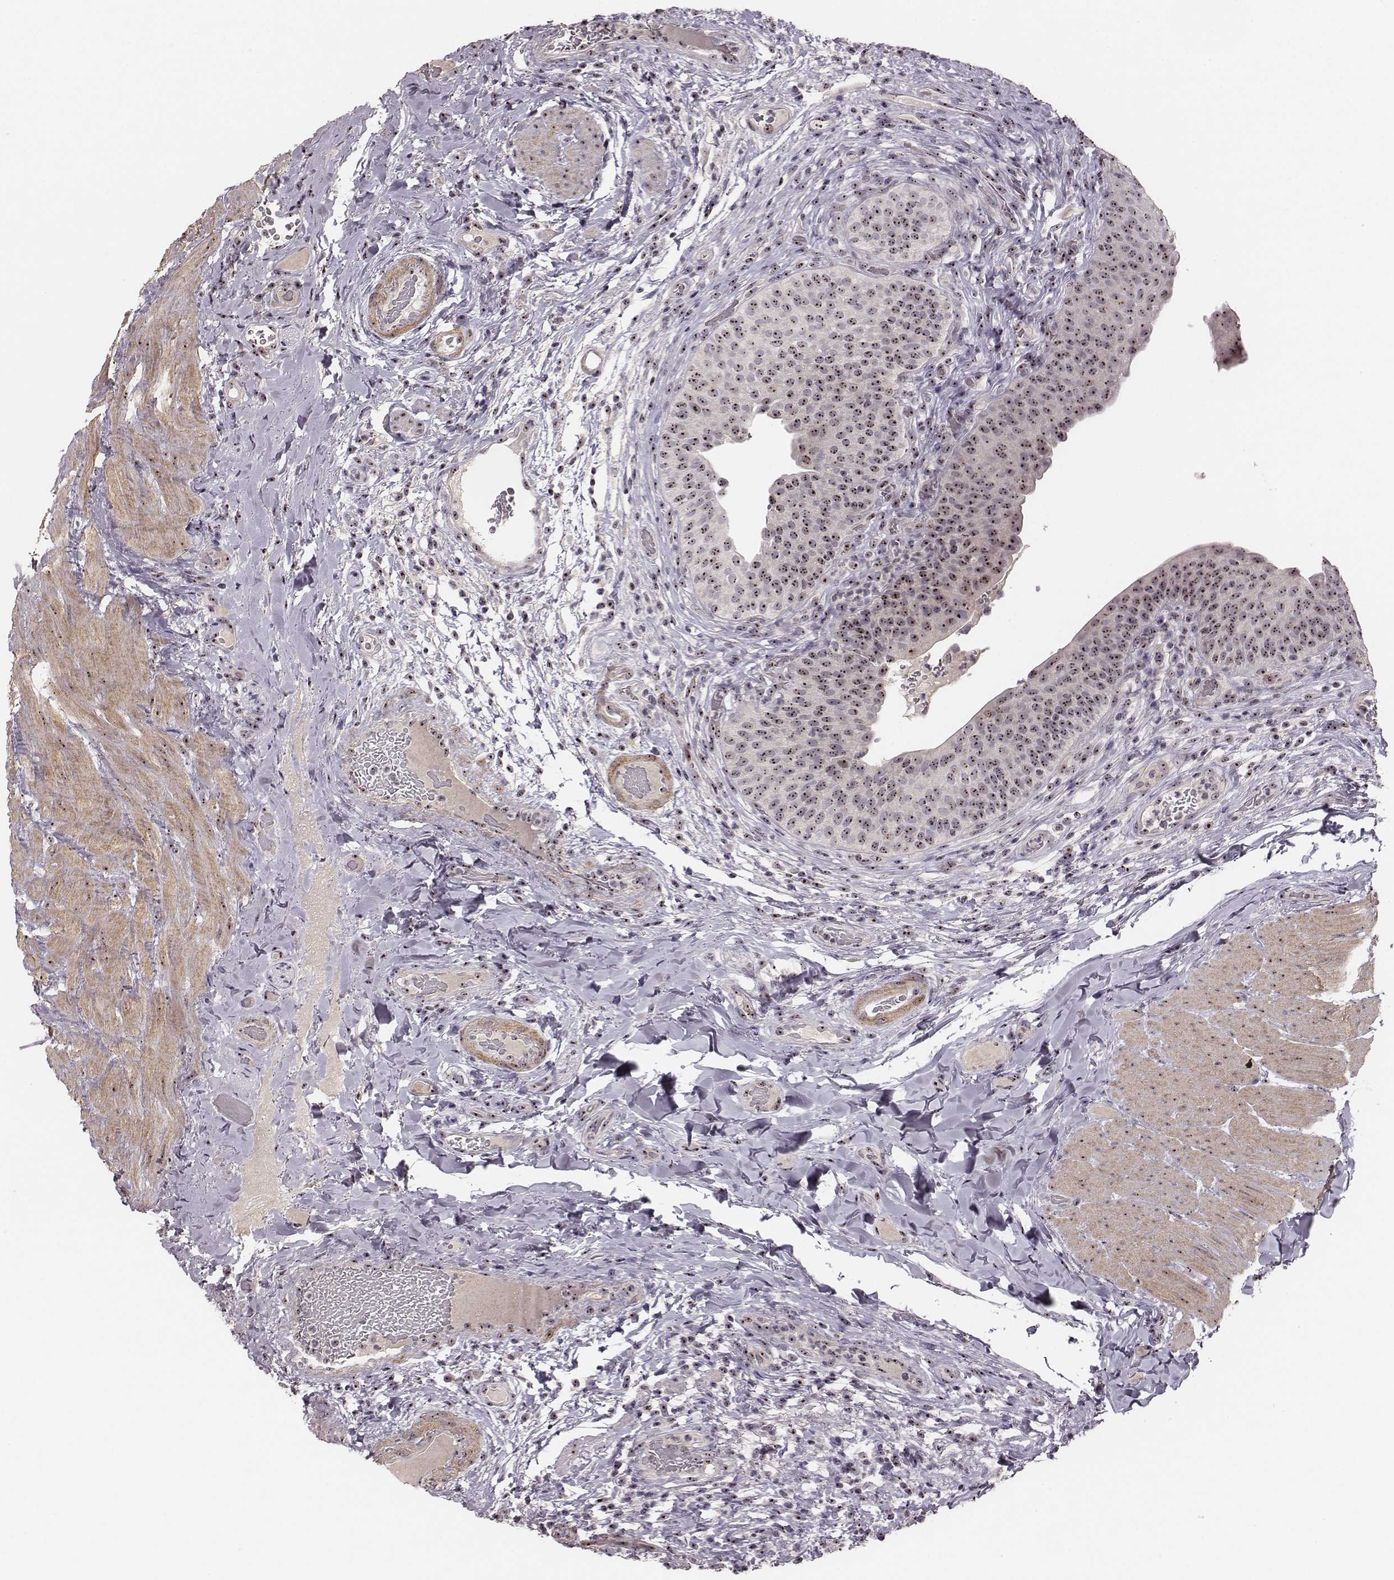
{"staining": {"intensity": "moderate", "quantity": ">75%", "location": "nuclear"}, "tissue": "urinary bladder", "cell_type": "Urothelial cells", "image_type": "normal", "snomed": [{"axis": "morphology", "description": "Normal tissue, NOS"}, {"axis": "topography", "description": "Urinary bladder"}], "caption": "An image of human urinary bladder stained for a protein exhibits moderate nuclear brown staining in urothelial cells.", "gene": "NOP56", "patient": {"sex": "male", "age": 66}}